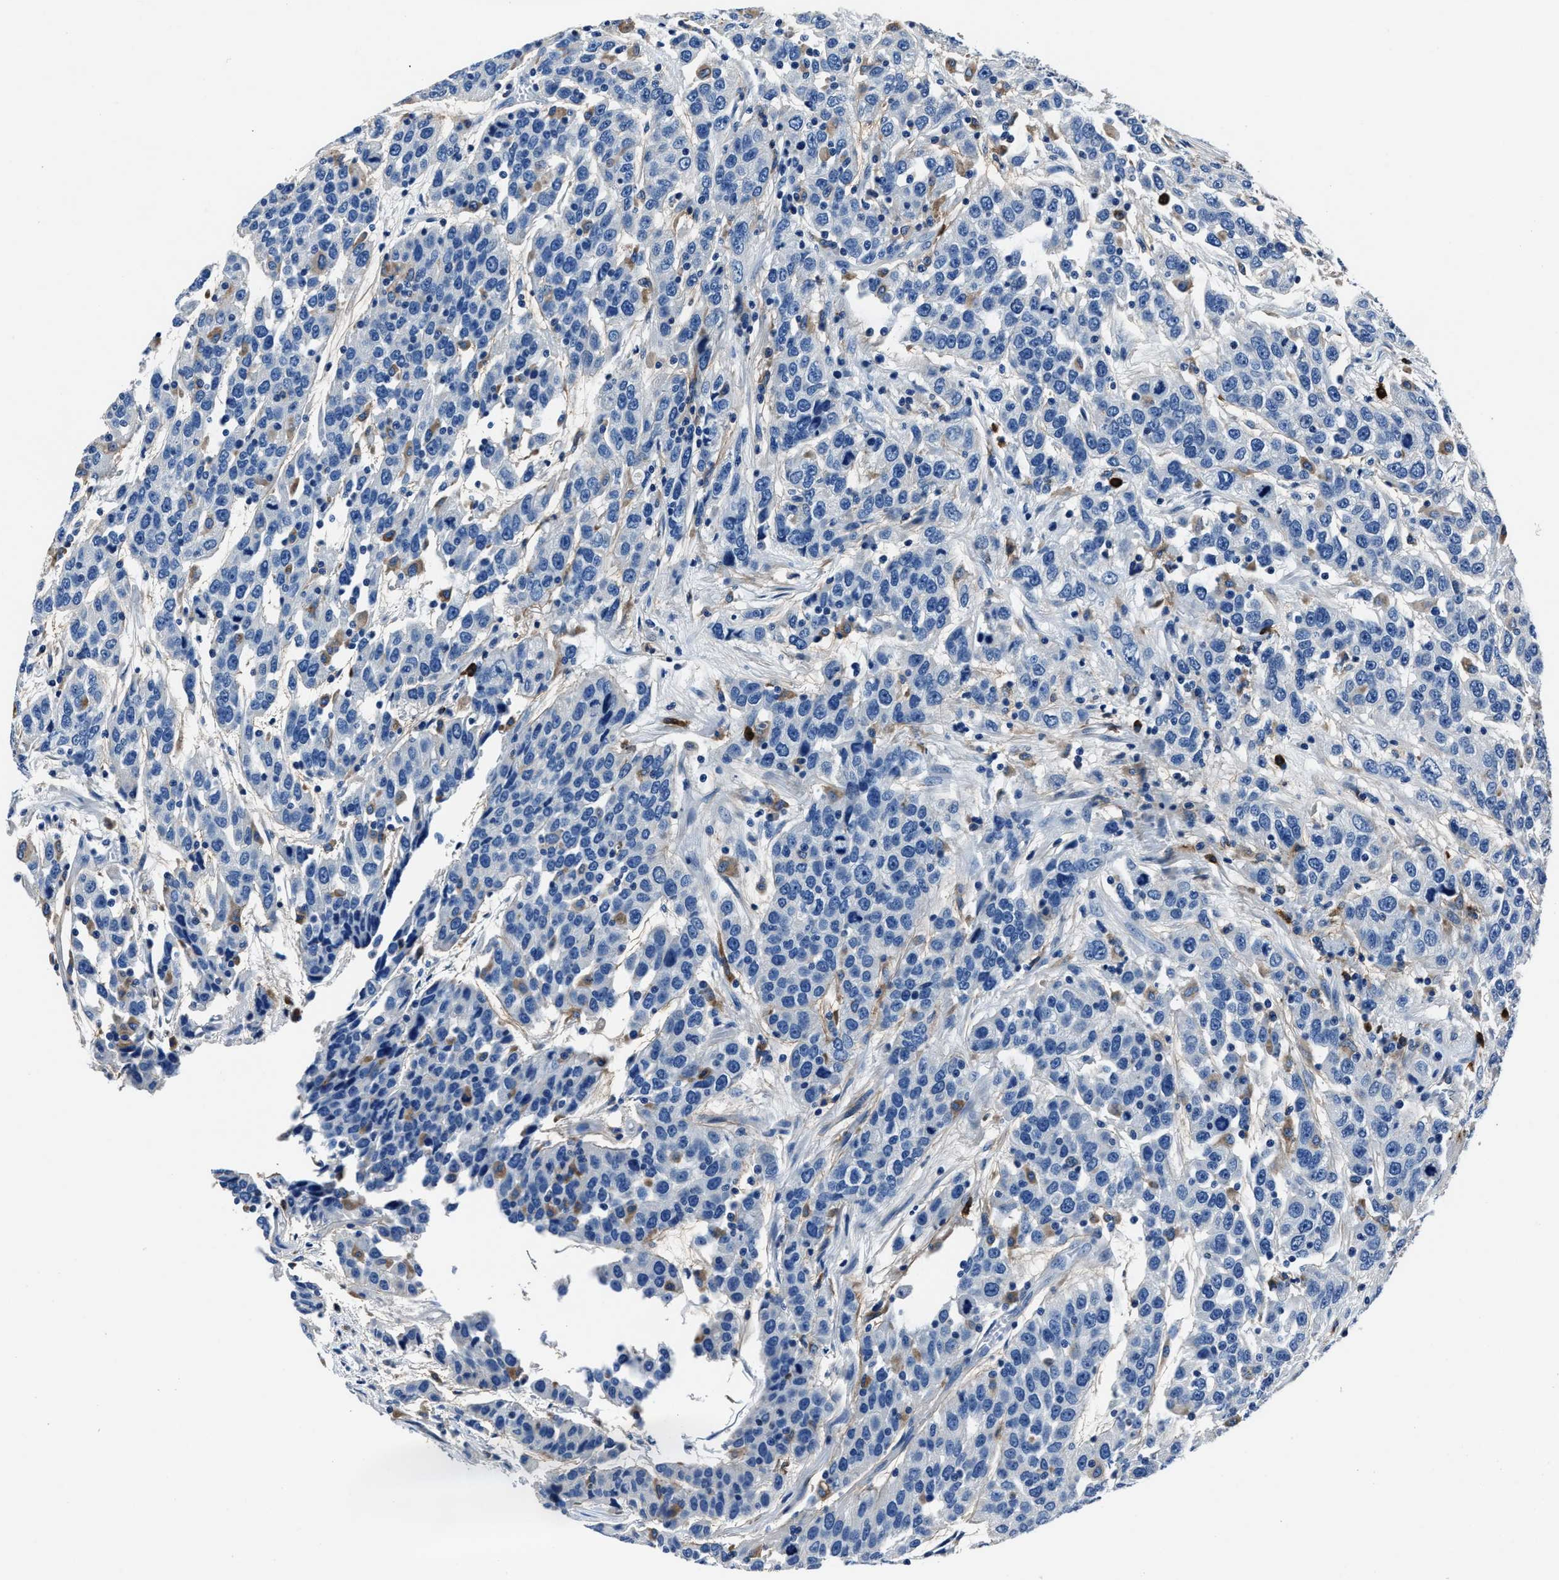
{"staining": {"intensity": "negative", "quantity": "none", "location": "none"}, "tissue": "urothelial cancer", "cell_type": "Tumor cells", "image_type": "cancer", "snomed": [{"axis": "morphology", "description": "Urothelial carcinoma, High grade"}, {"axis": "topography", "description": "Urinary bladder"}], "caption": "A micrograph of human urothelial cancer is negative for staining in tumor cells.", "gene": "FGL2", "patient": {"sex": "female", "age": 80}}